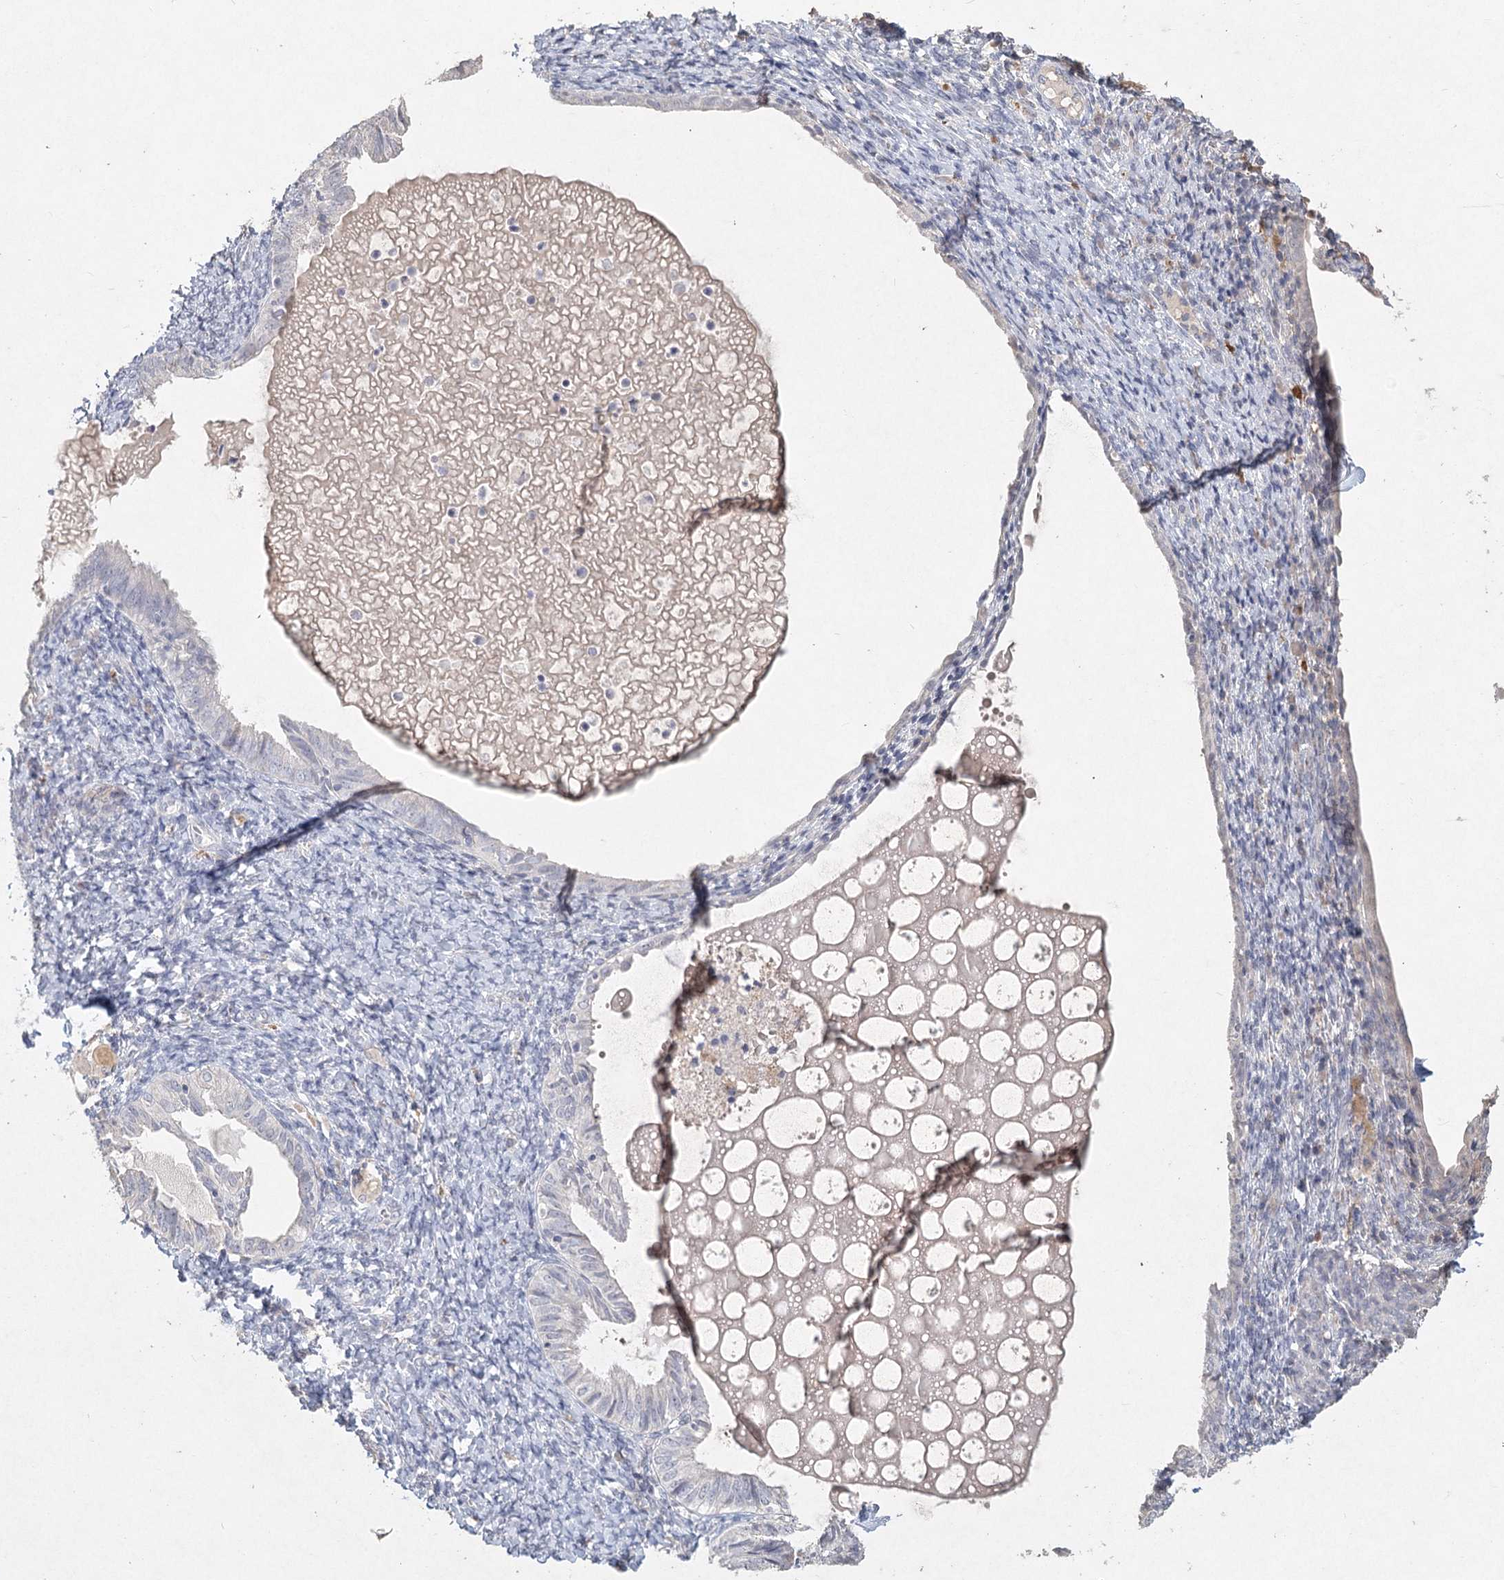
{"staining": {"intensity": "negative", "quantity": "none", "location": "none"}, "tissue": "endometrium", "cell_type": "Cells in endometrial stroma", "image_type": "normal", "snomed": [{"axis": "morphology", "description": "Normal tissue, NOS"}, {"axis": "topography", "description": "Endometrium"}], "caption": "DAB immunohistochemical staining of unremarkable endometrium exhibits no significant staining in cells in endometrial stroma. Nuclei are stained in blue.", "gene": "ARSI", "patient": {"sex": "female", "age": 72}}